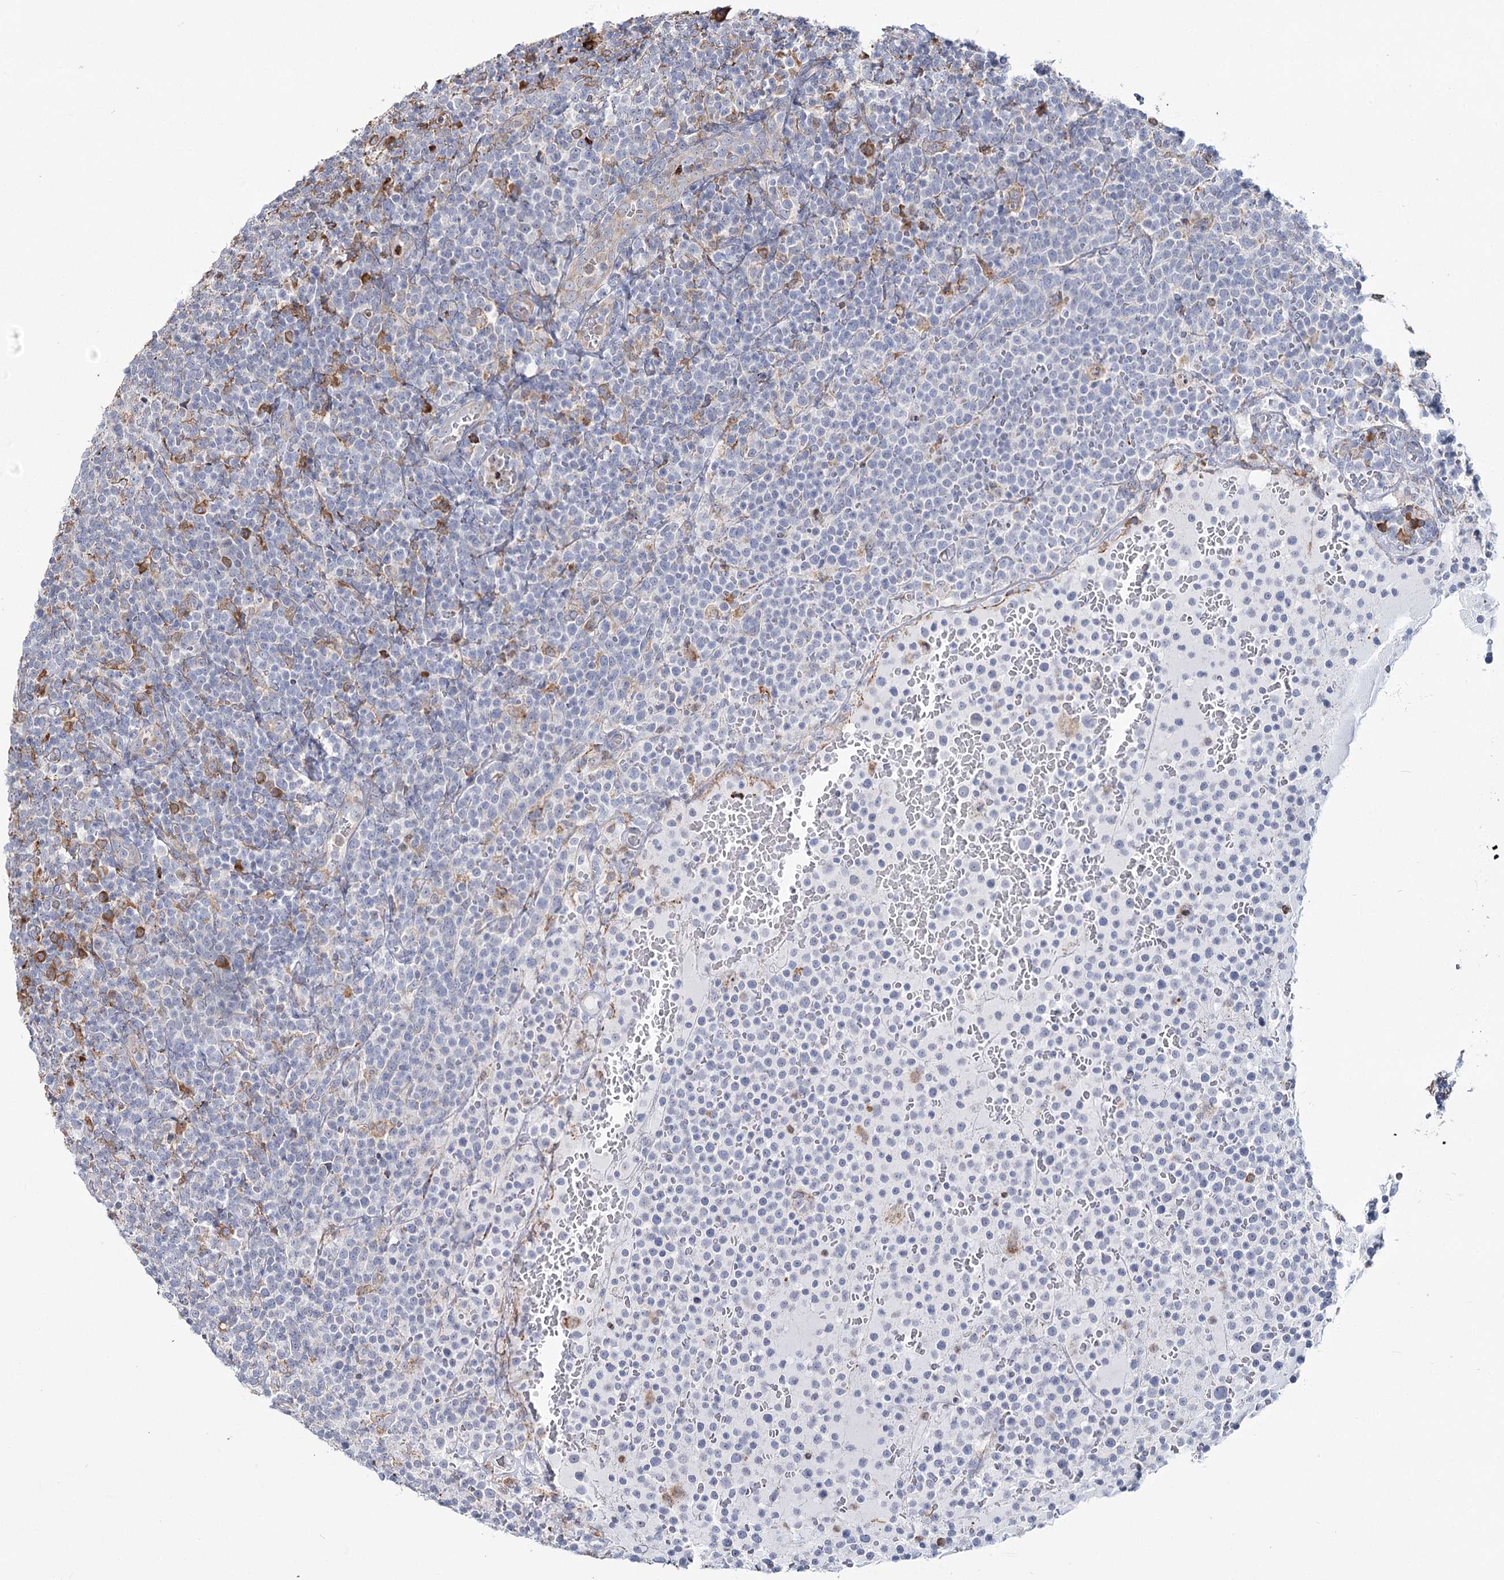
{"staining": {"intensity": "negative", "quantity": "none", "location": "none"}, "tissue": "lymphoma", "cell_type": "Tumor cells", "image_type": "cancer", "snomed": [{"axis": "morphology", "description": "Malignant lymphoma, non-Hodgkin's type, High grade"}, {"axis": "topography", "description": "Lymph node"}], "caption": "An image of malignant lymphoma, non-Hodgkin's type (high-grade) stained for a protein exhibits no brown staining in tumor cells.", "gene": "ZCCHC9", "patient": {"sex": "male", "age": 61}}